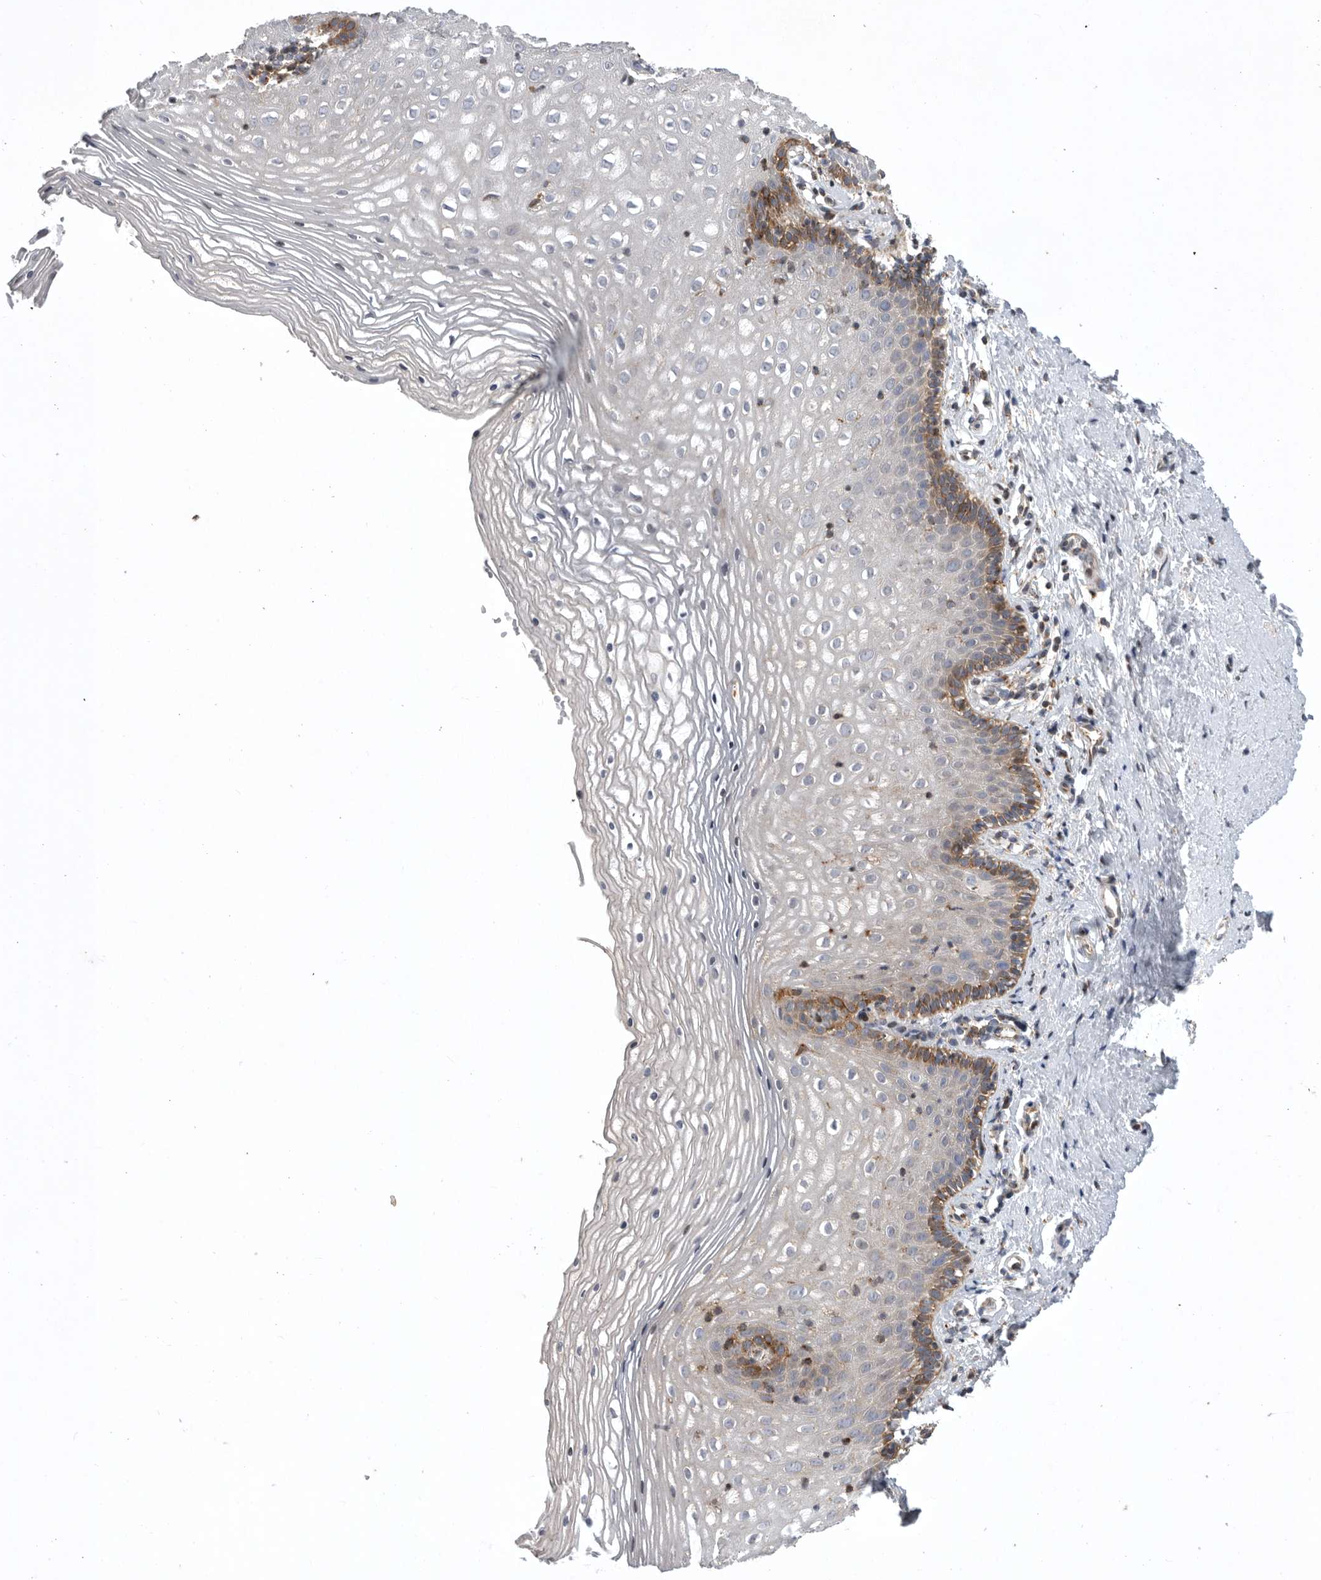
{"staining": {"intensity": "moderate", "quantity": "<25%", "location": "cytoplasmic/membranous"}, "tissue": "vagina", "cell_type": "Squamous epithelial cells", "image_type": "normal", "snomed": [{"axis": "morphology", "description": "Normal tissue, NOS"}, {"axis": "topography", "description": "Vagina"}], "caption": "Normal vagina demonstrates moderate cytoplasmic/membranous staining in approximately <25% of squamous epithelial cells.", "gene": "MPZL1", "patient": {"sex": "female", "age": 32}}